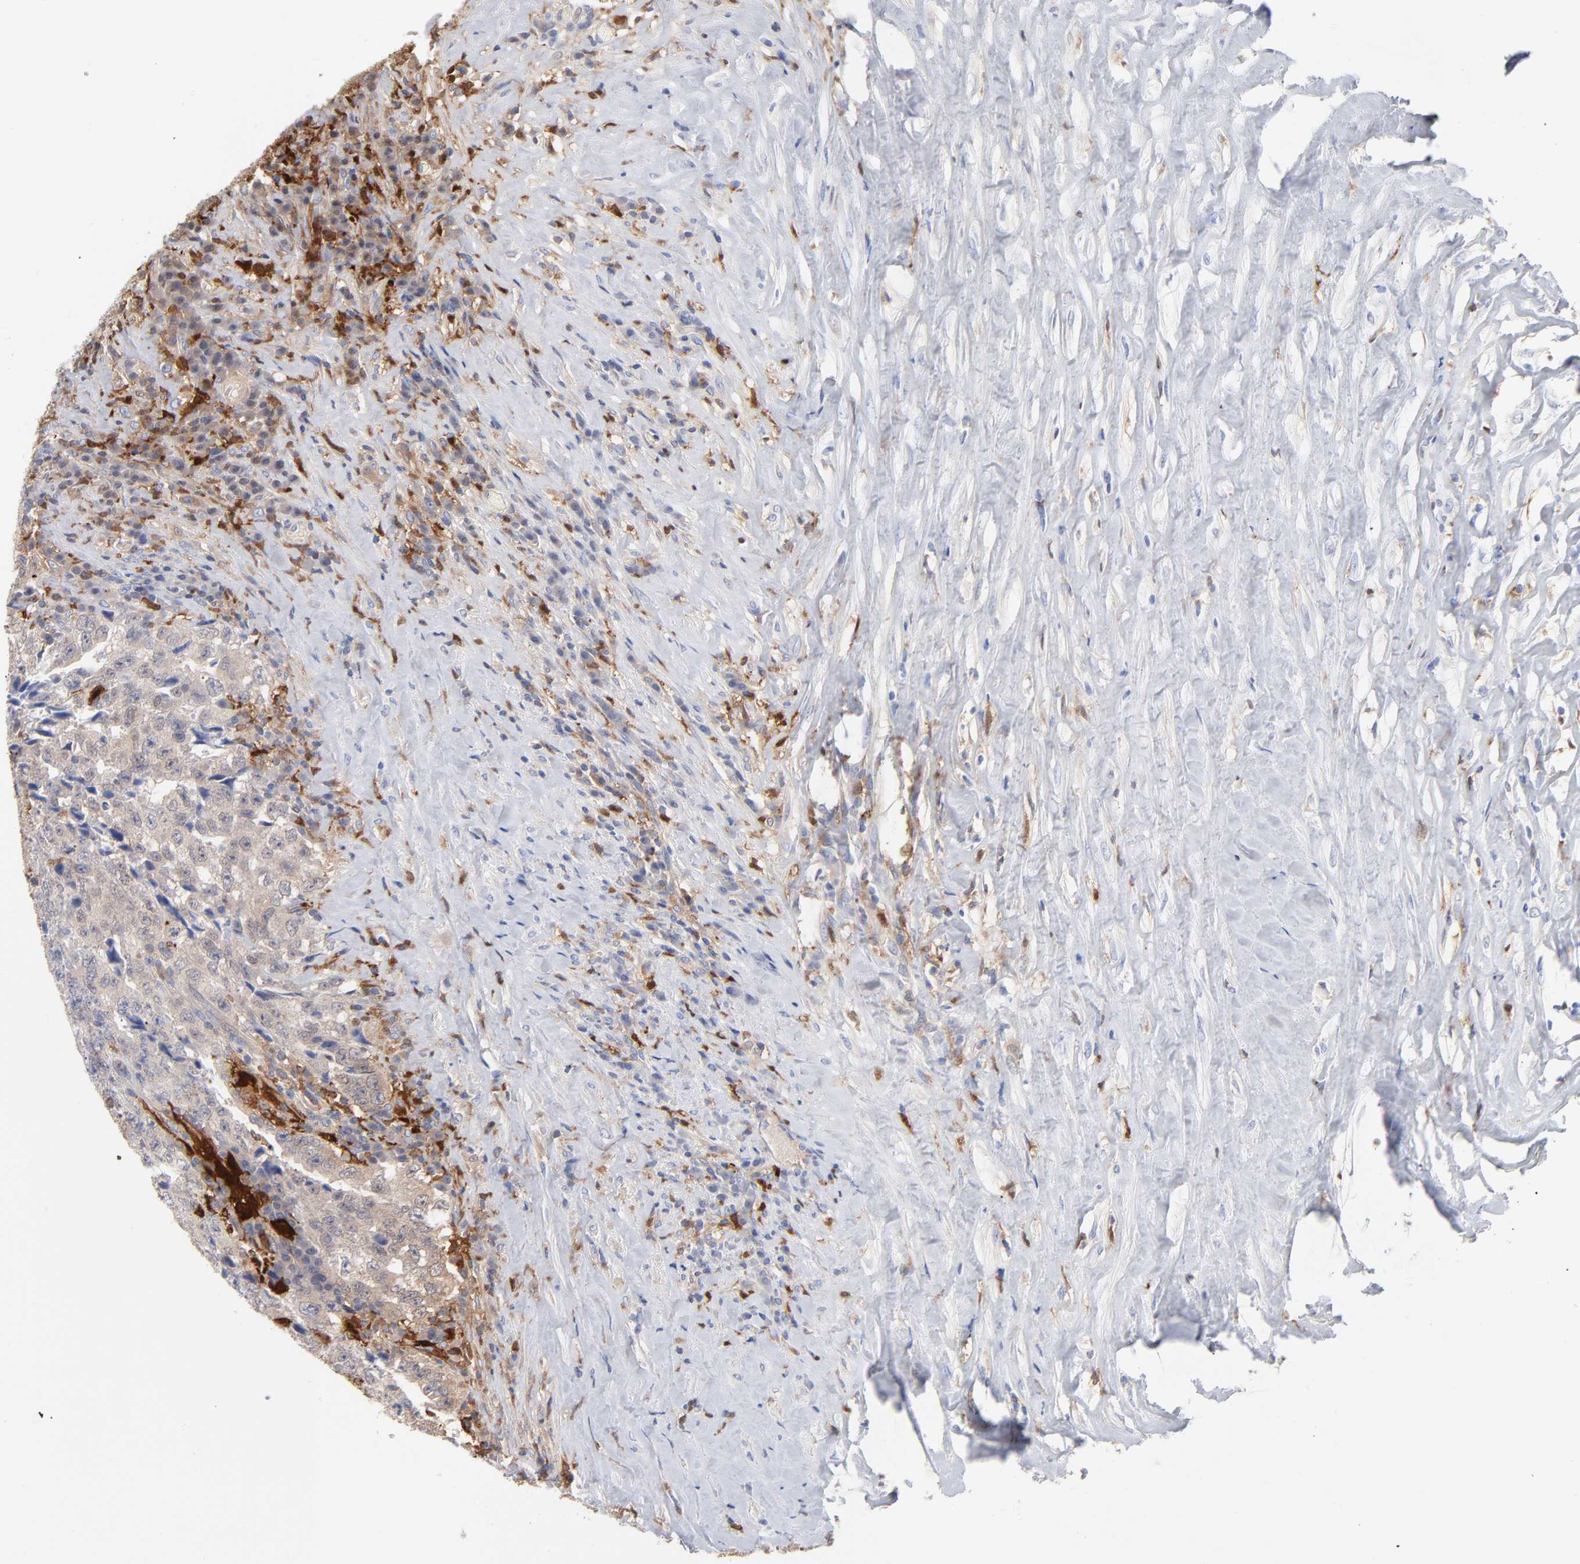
{"staining": {"intensity": "negative", "quantity": "none", "location": "none"}, "tissue": "testis cancer", "cell_type": "Tumor cells", "image_type": "cancer", "snomed": [{"axis": "morphology", "description": "Necrosis, NOS"}, {"axis": "morphology", "description": "Carcinoma, Embryonal, NOS"}, {"axis": "topography", "description": "Testis"}], "caption": "Immunohistochemical staining of testis embryonal carcinoma reveals no significant expression in tumor cells. (DAB IHC with hematoxylin counter stain).", "gene": "IFIT2", "patient": {"sex": "male", "age": 19}}